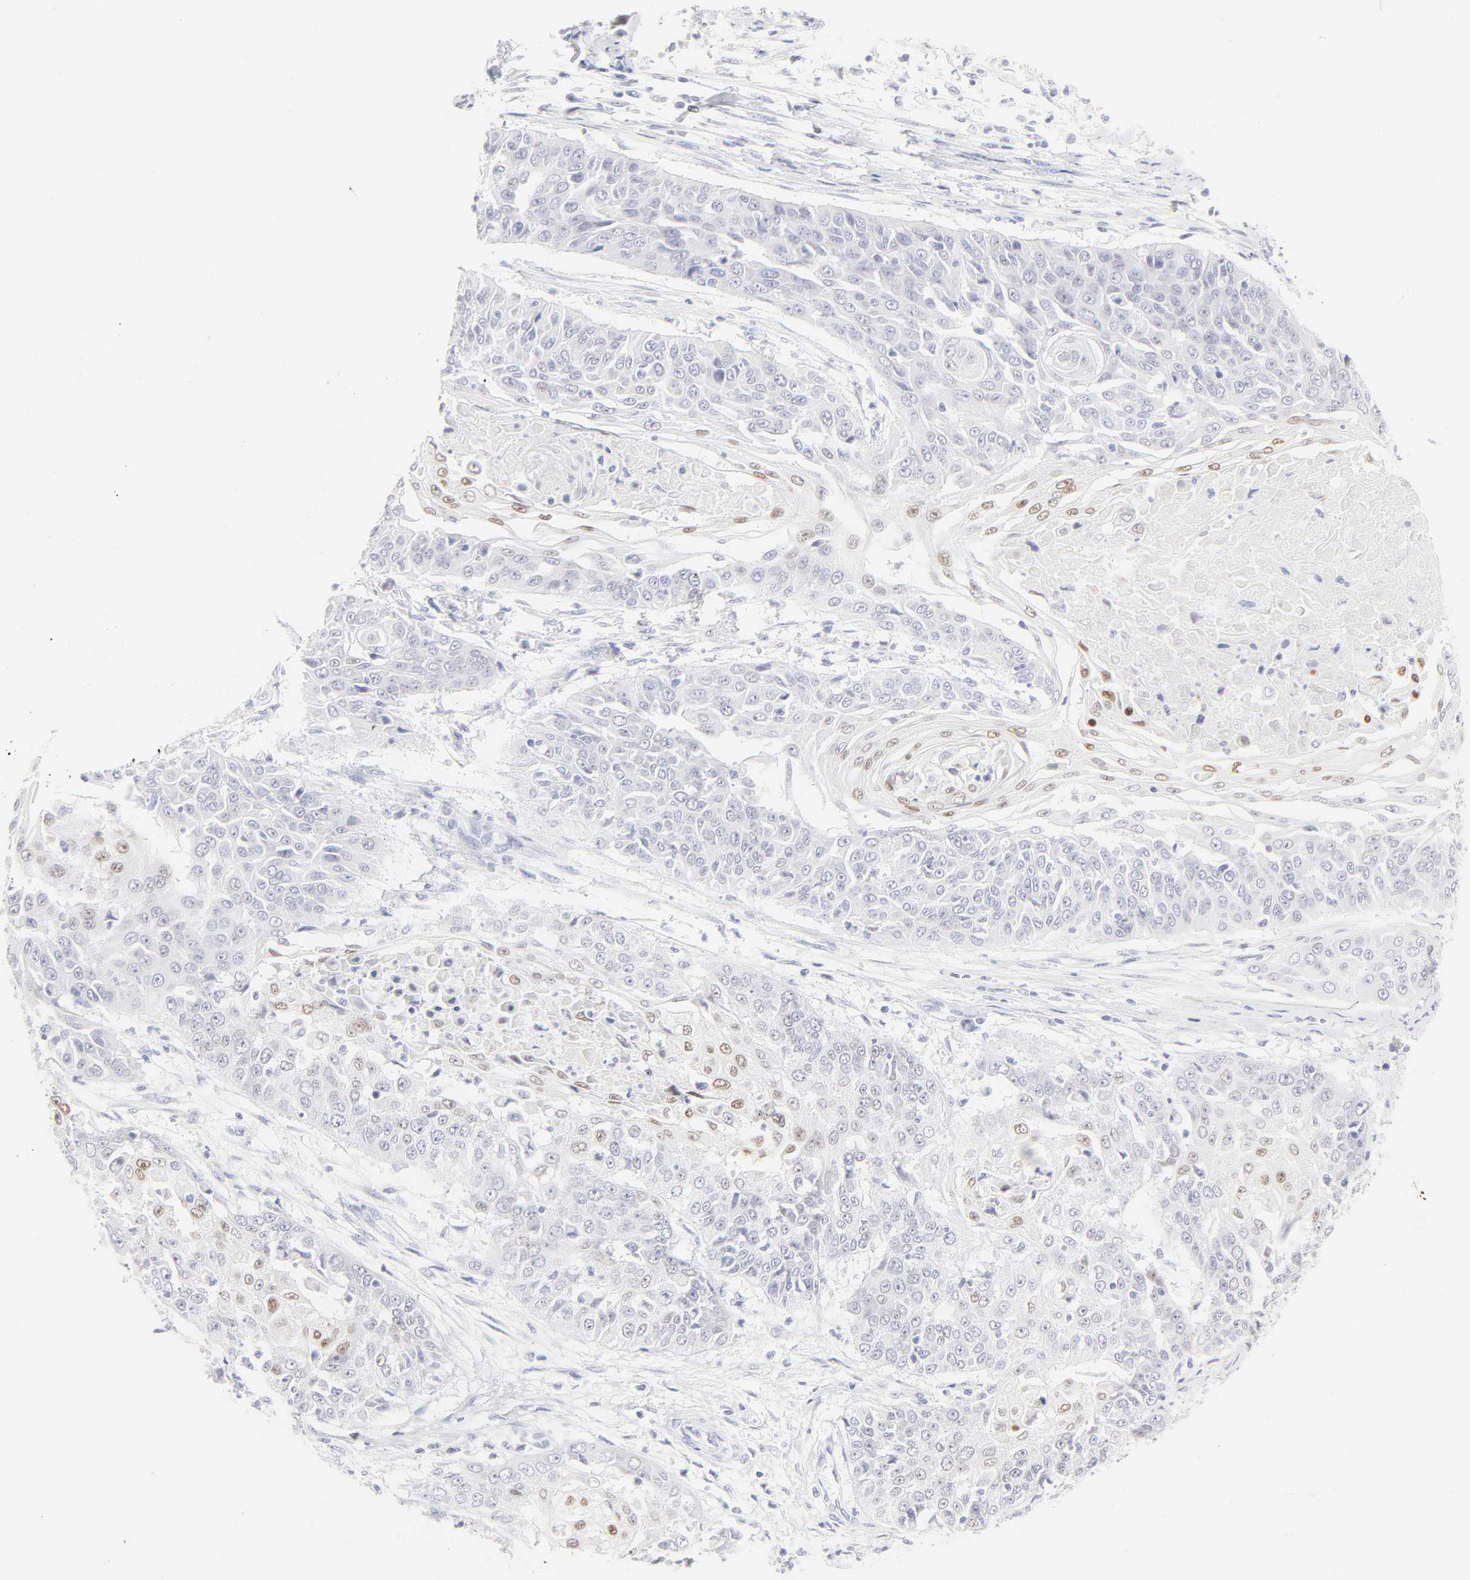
{"staining": {"intensity": "moderate", "quantity": "<25%", "location": "nuclear"}, "tissue": "cervical cancer", "cell_type": "Tumor cells", "image_type": "cancer", "snomed": [{"axis": "morphology", "description": "Squamous cell carcinoma, NOS"}, {"axis": "topography", "description": "Cervix"}], "caption": "Protein expression analysis of human squamous cell carcinoma (cervical) reveals moderate nuclear staining in approximately <25% of tumor cells.", "gene": "ELF3", "patient": {"sex": "female", "age": 64}}